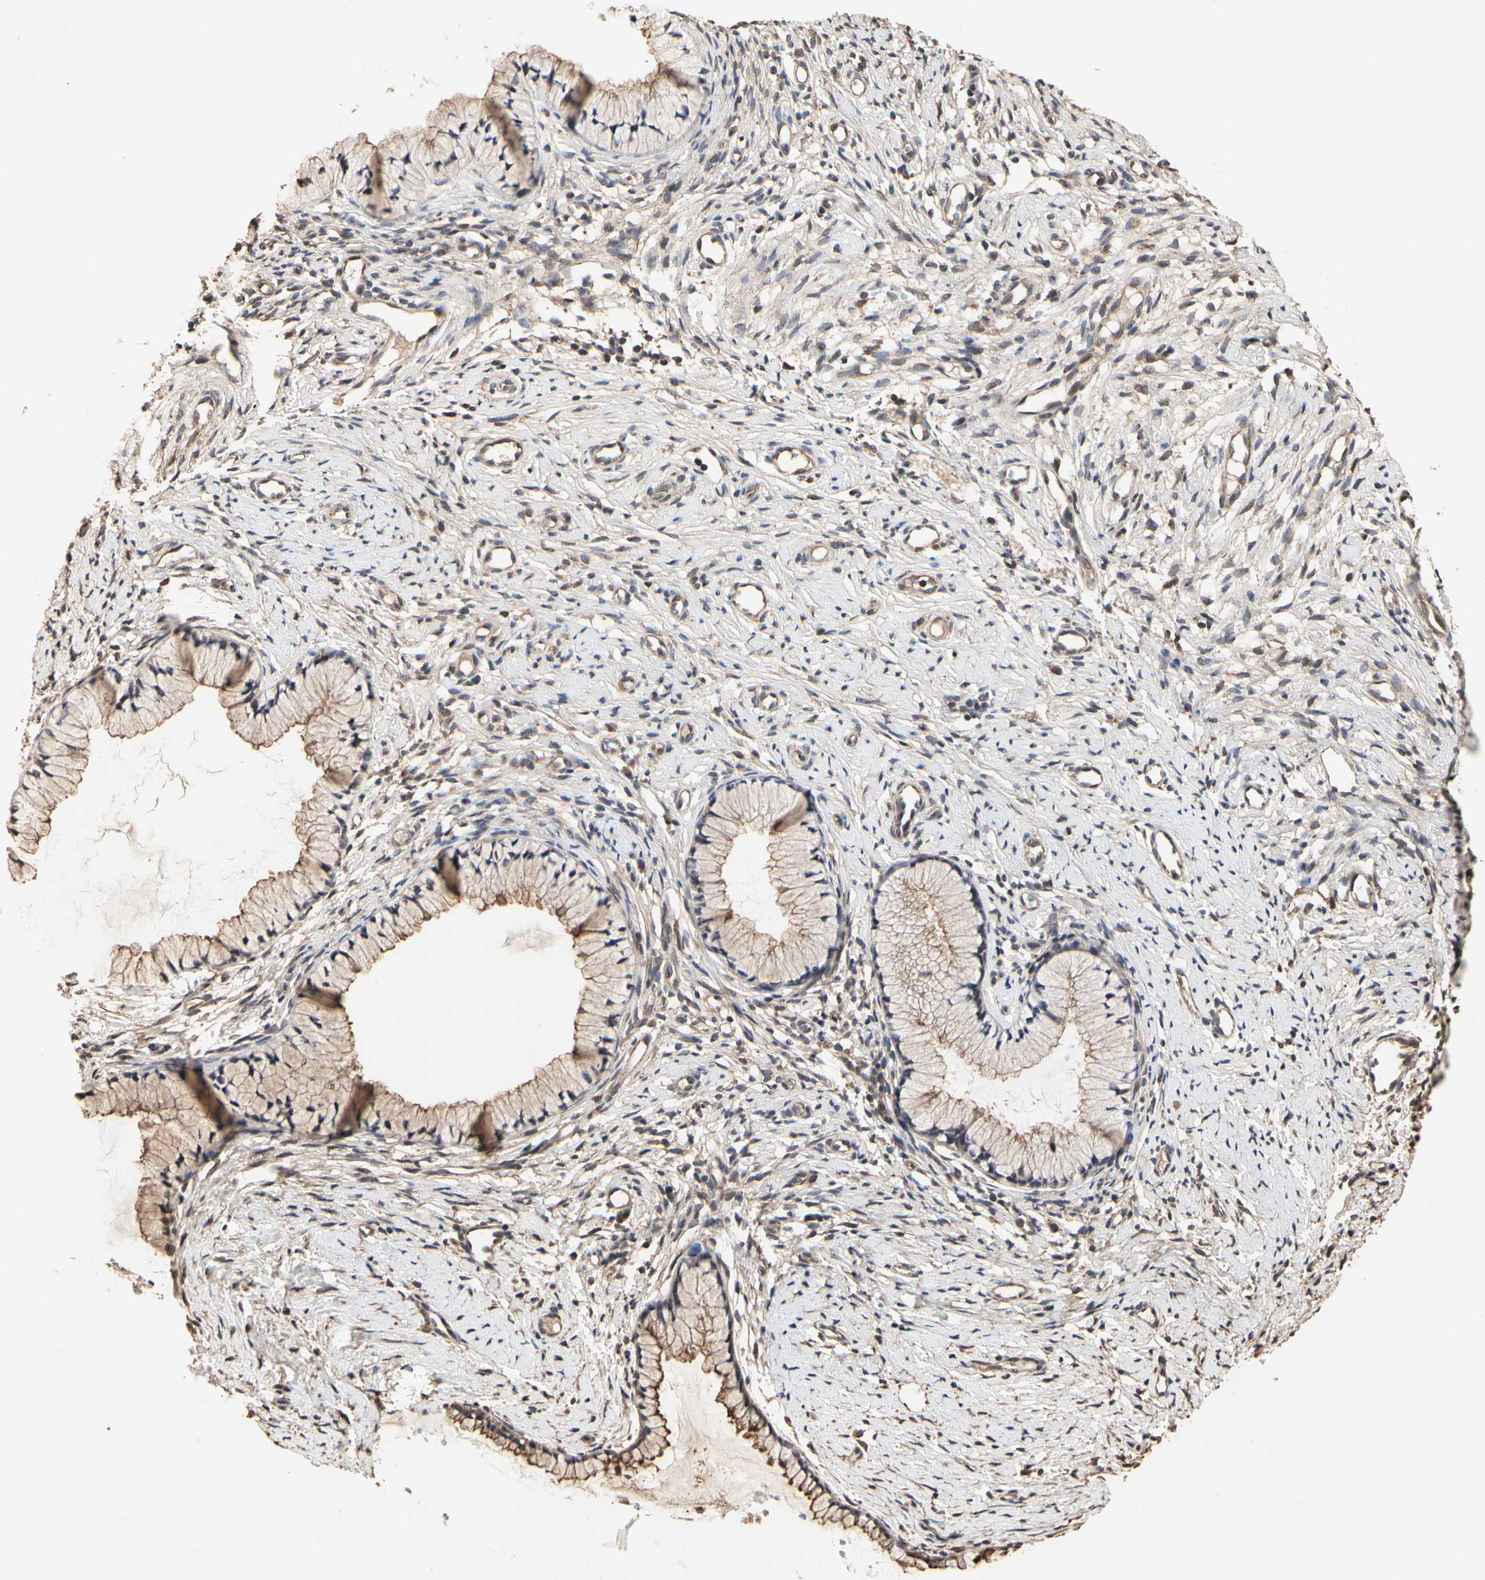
{"staining": {"intensity": "weak", "quantity": ">75%", "location": "cytoplasmic/membranous"}, "tissue": "cervix", "cell_type": "Glandular cells", "image_type": "normal", "snomed": [{"axis": "morphology", "description": "Normal tissue, NOS"}, {"axis": "topography", "description": "Cervix"}], "caption": "This is a histology image of immunohistochemistry staining of benign cervix, which shows weak expression in the cytoplasmic/membranous of glandular cells.", "gene": "TAOK1", "patient": {"sex": "female", "age": 82}}